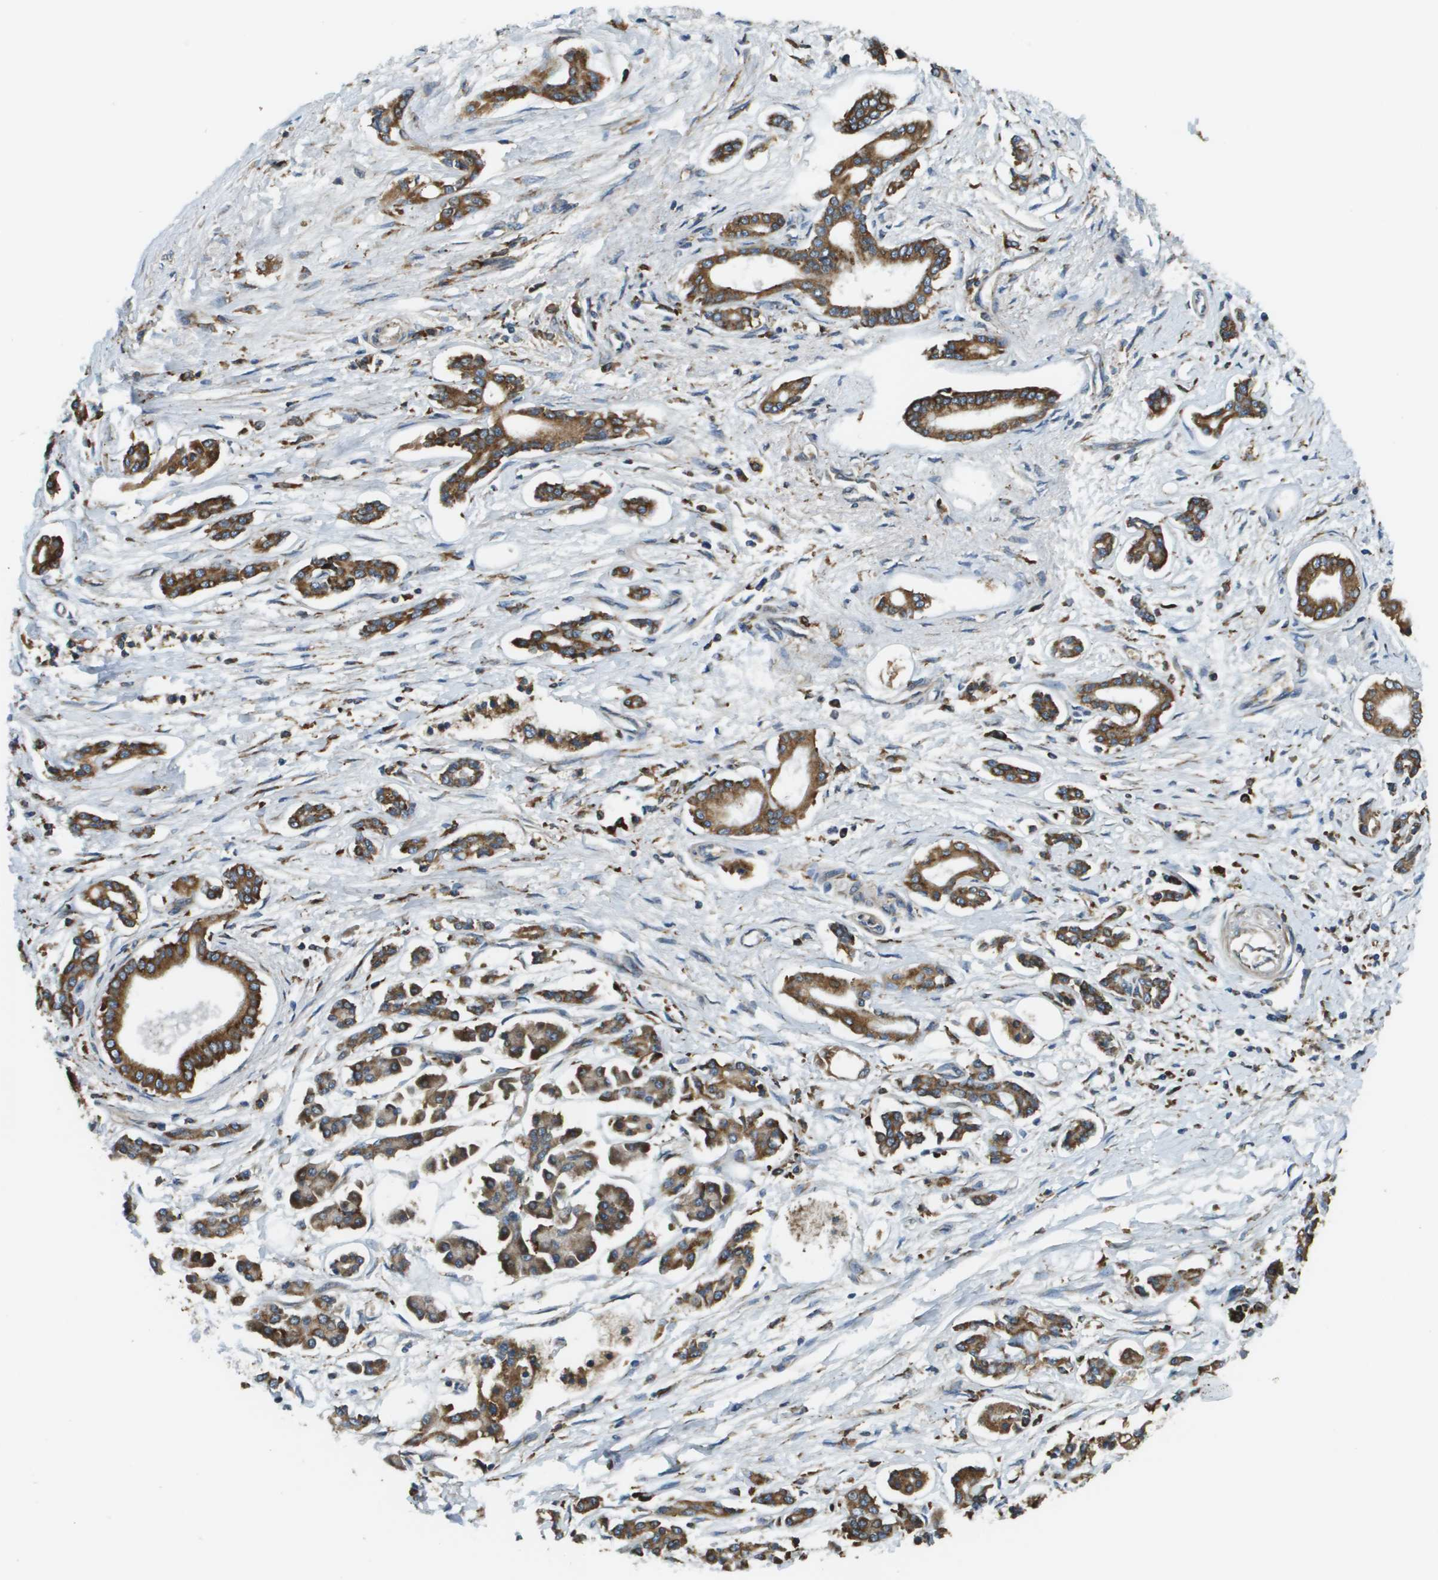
{"staining": {"intensity": "strong", "quantity": ">75%", "location": "cytoplasmic/membranous"}, "tissue": "pancreatic cancer", "cell_type": "Tumor cells", "image_type": "cancer", "snomed": [{"axis": "morphology", "description": "Adenocarcinoma, NOS"}, {"axis": "topography", "description": "Pancreas"}], "caption": "Pancreatic adenocarcinoma tissue reveals strong cytoplasmic/membranous staining in about >75% of tumor cells, visualized by immunohistochemistry.", "gene": "CNPY3", "patient": {"sex": "male", "age": 56}}